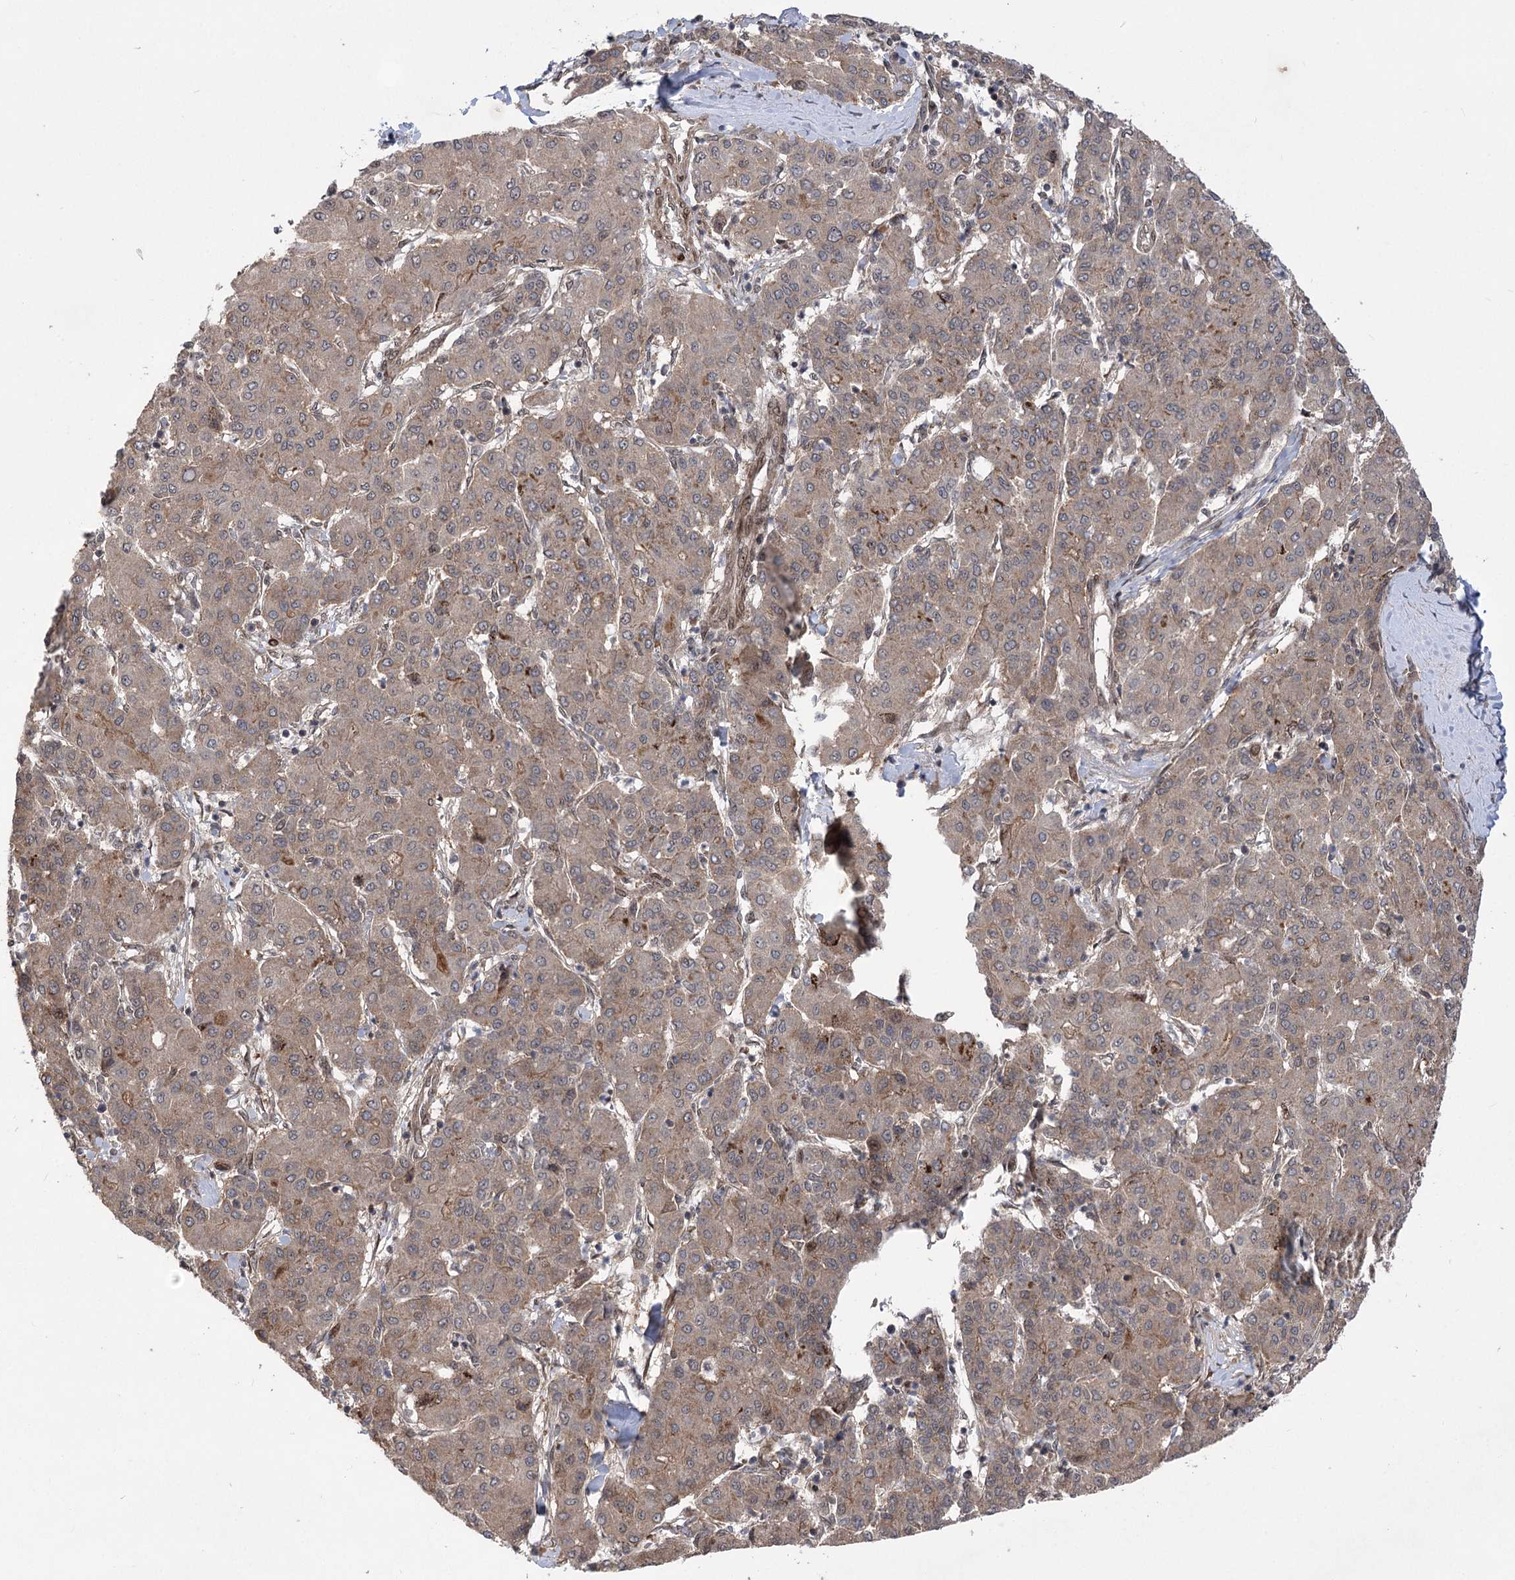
{"staining": {"intensity": "weak", "quantity": ">75%", "location": "cytoplasmic/membranous"}, "tissue": "liver cancer", "cell_type": "Tumor cells", "image_type": "cancer", "snomed": [{"axis": "morphology", "description": "Carcinoma, Hepatocellular, NOS"}, {"axis": "topography", "description": "Liver"}], "caption": "This photomicrograph displays immunohistochemistry staining of human hepatocellular carcinoma (liver), with low weak cytoplasmic/membranous positivity in about >75% of tumor cells.", "gene": "TENM2", "patient": {"sex": "male", "age": 65}}